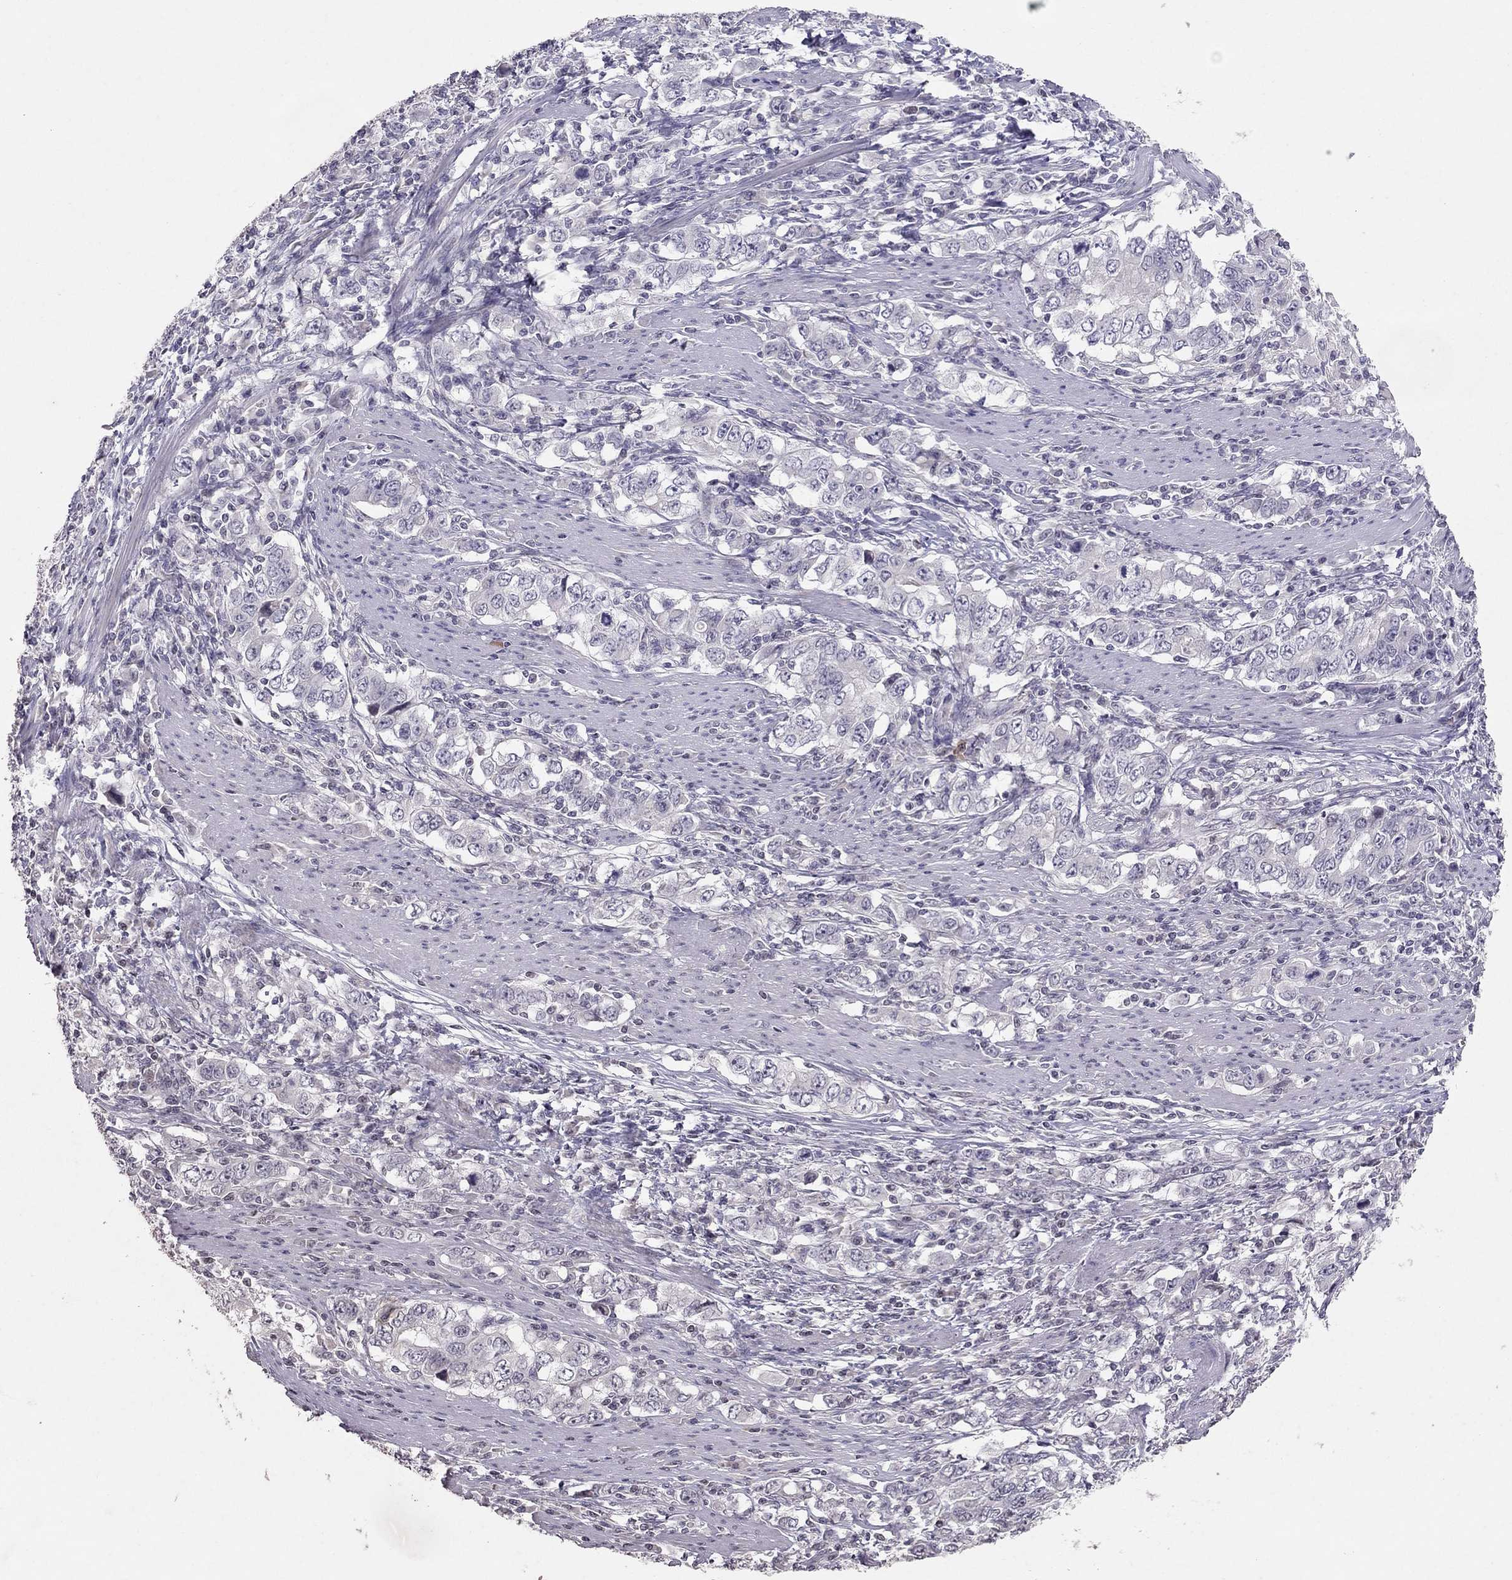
{"staining": {"intensity": "negative", "quantity": "none", "location": "none"}, "tissue": "stomach cancer", "cell_type": "Tumor cells", "image_type": "cancer", "snomed": [{"axis": "morphology", "description": "Adenocarcinoma, NOS"}, {"axis": "topography", "description": "Stomach, lower"}], "caption": "An immunohistochemistry (IHC) micrograph of stomach adenocarcinoma is shown. There is no staining in tumor cells of stomach adenocarcinoma.", "gene": "TSHB", "patient": {"sex": "female", "age": 72}}